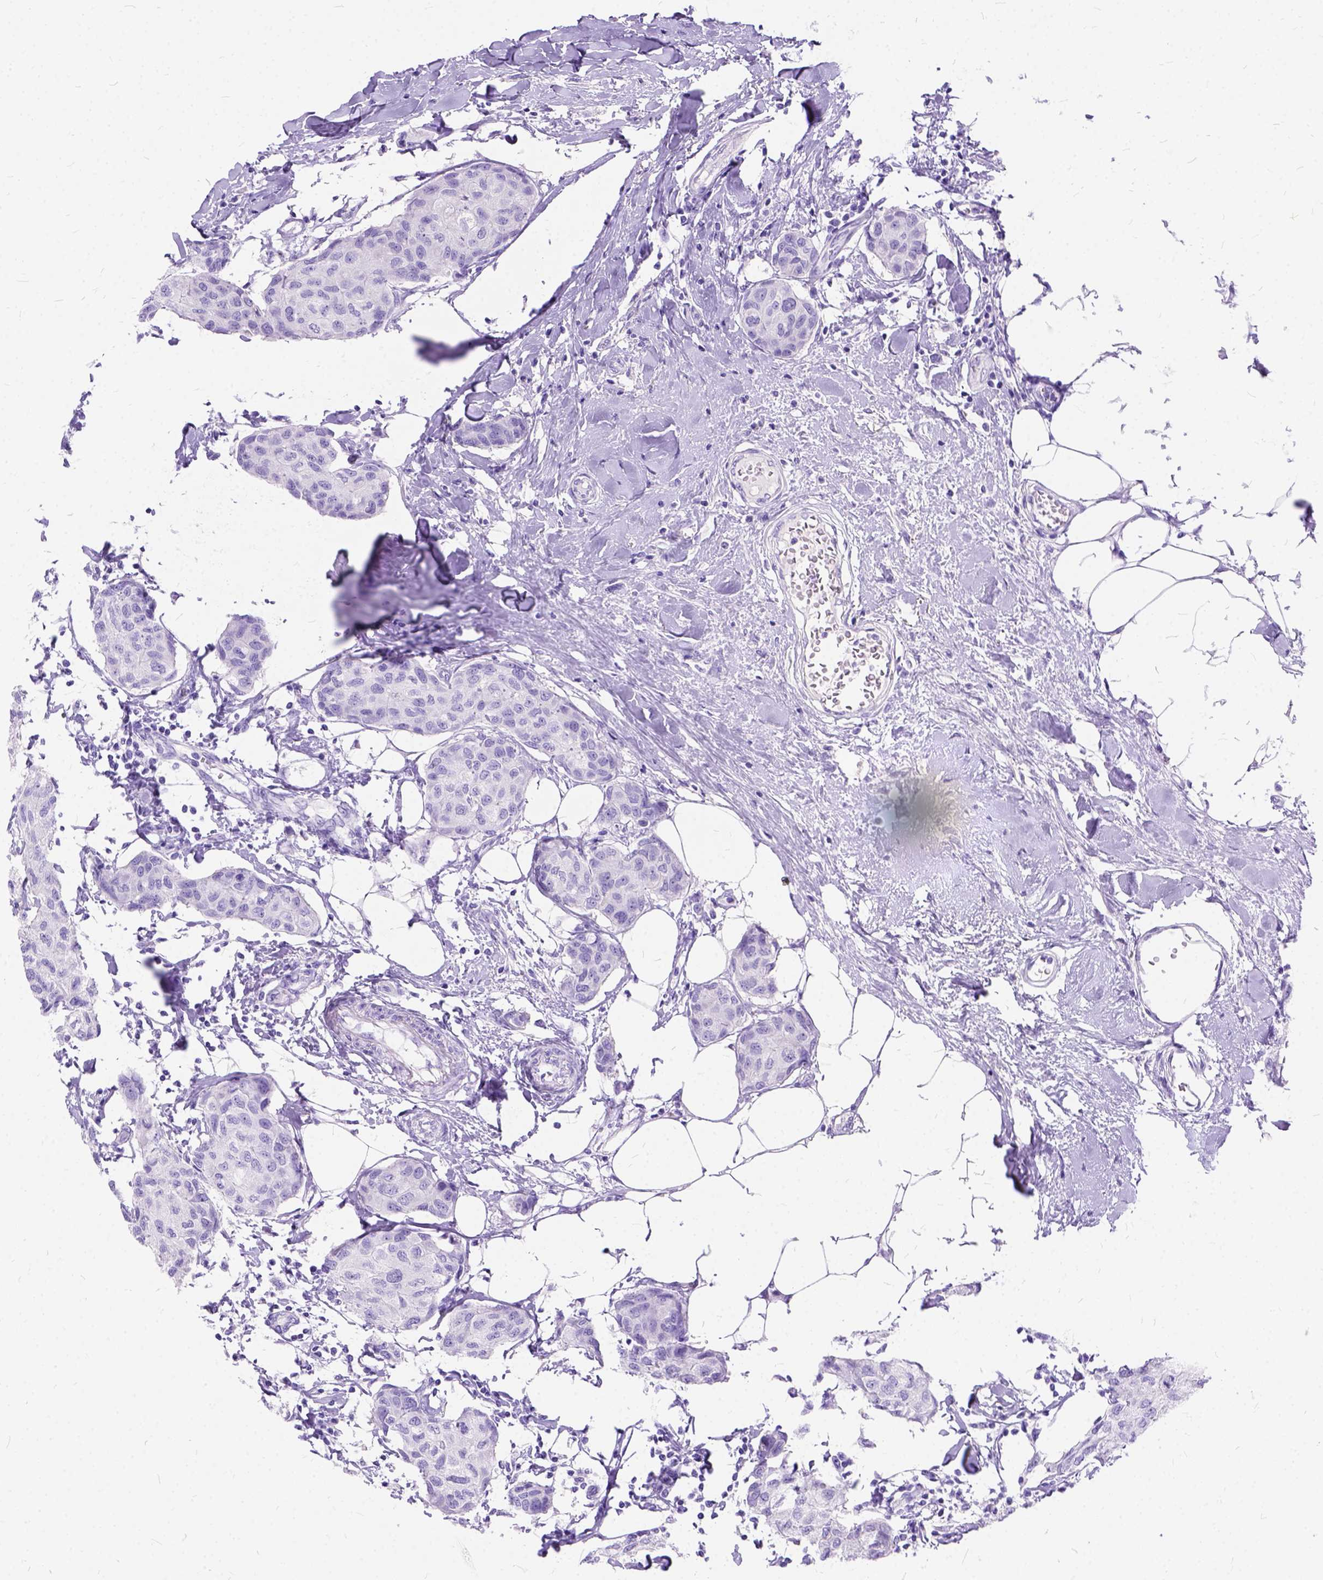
{"staining": {"intensity": "negative", "quantity": "none", "location": "none"}, "tissue": "breast cancer", "cell_type": "Tumor cells", "image_type": "cancer", "snomed": [{"axis": "morphology", "description": "Duct carcinoma"}, {"axis": "topography", "description": "Breast"}], "caption": "The immunohistochemistry histopathology image has no significant staining in tumor cells of breast cancer tissue. The staining is performed using DAB (3,3'-diaminobenzidine) brown chromogen with nuclei counter-stained in using hematoxylin.", "gene": "C1QTNF3", "patient": {"sex": "female", "age": 80}}